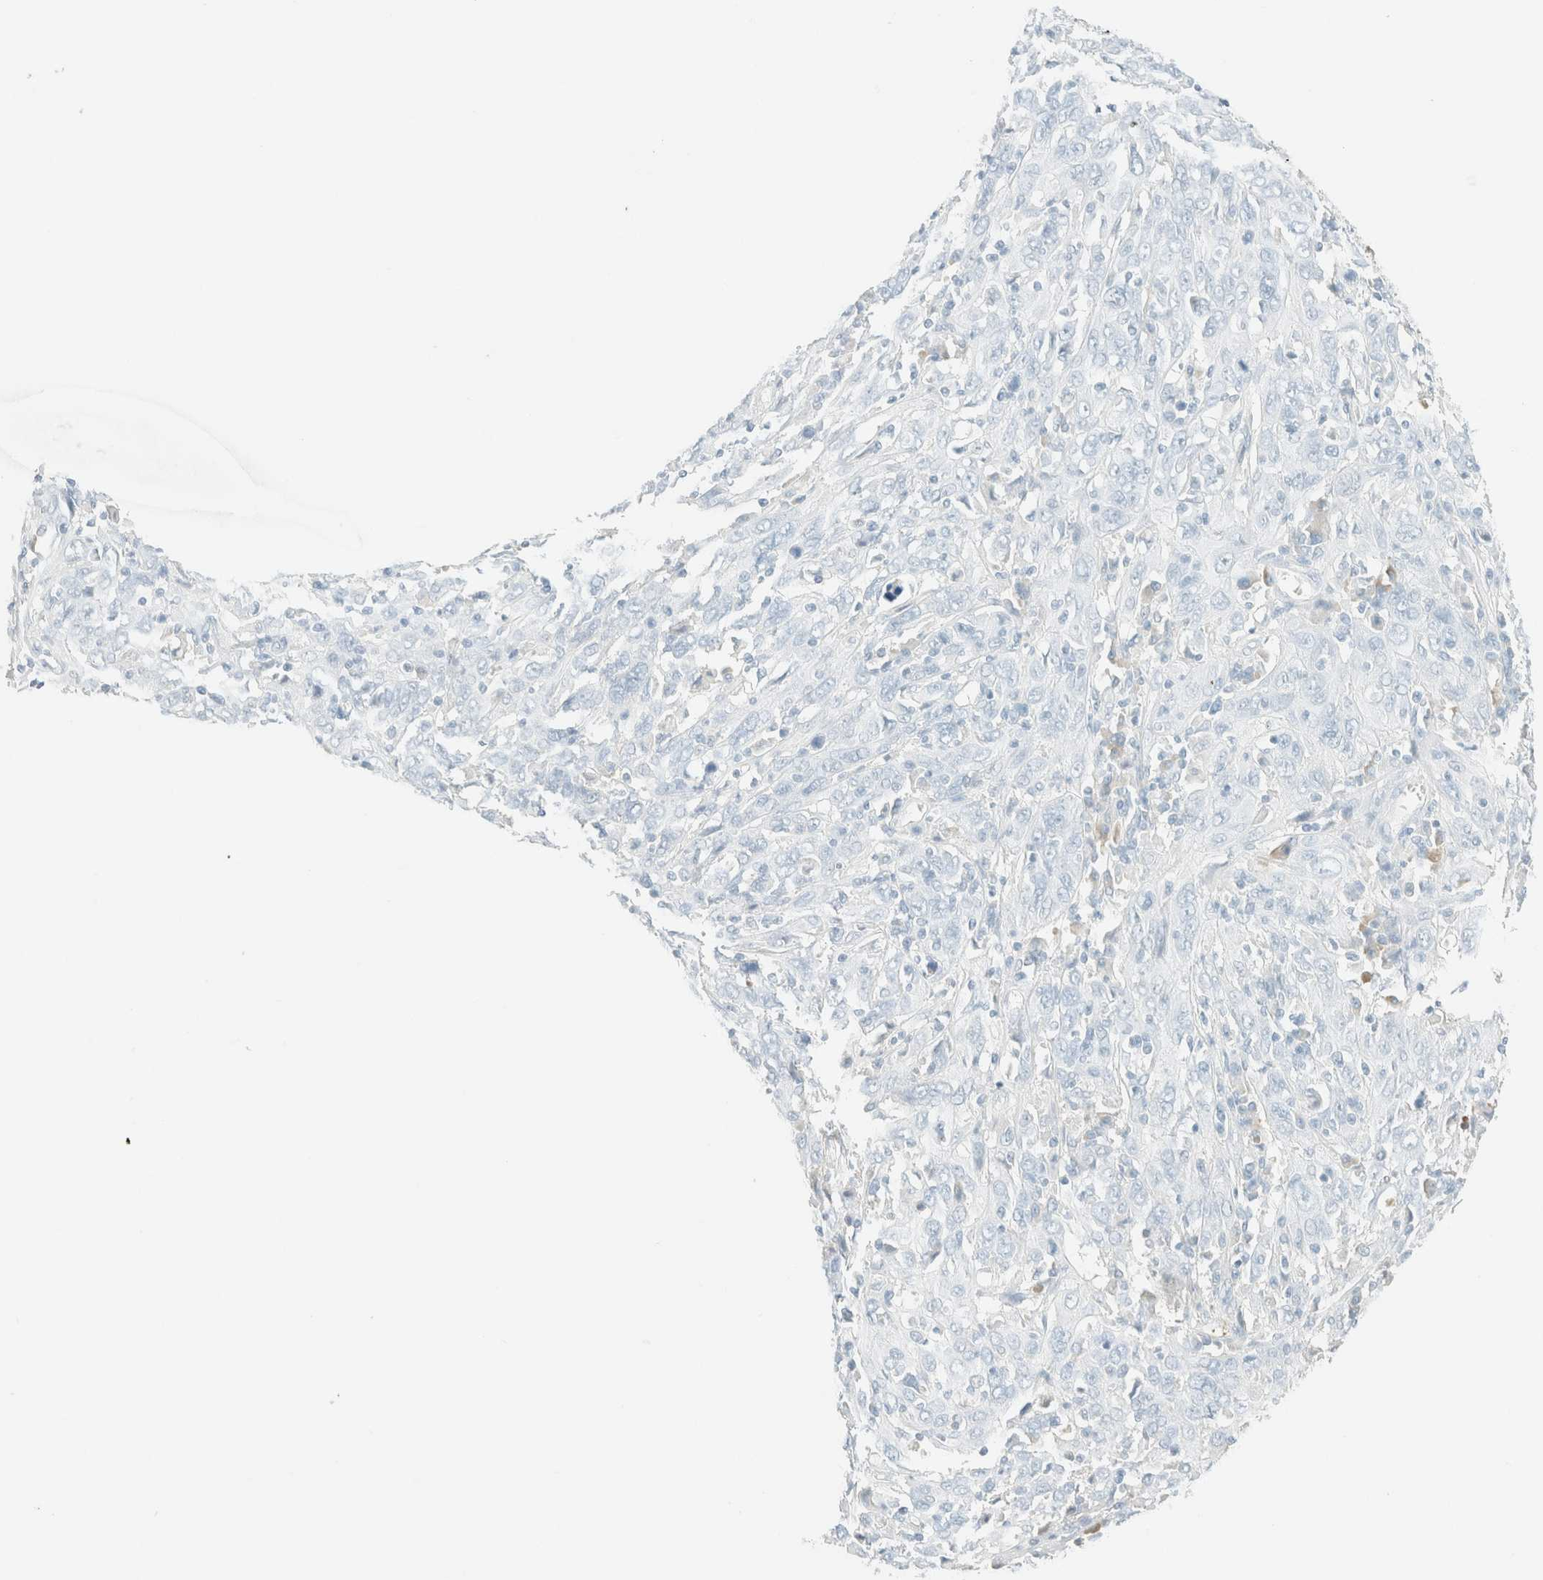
{"staining": {"intensity": "negative", "quantity": "none", "location": "none"}, "tissue": "cervical cancer", "cell_type": "Tumor cells", "image_type": "cancer", "snomed": [{"axis": "morphology", "description": "Squamous cell carcinoma, NOS"}, {"axis": "topography", "description": "Cervix"}], "caption": "High power microscopy image of an immunohistochemistry (IHC) micrograph of squamous cell carcinoma (cervical), revealing no significant staining in tumor cells.", "gene": "GPA33", "patient": {"sex": "female", "age": 46}}